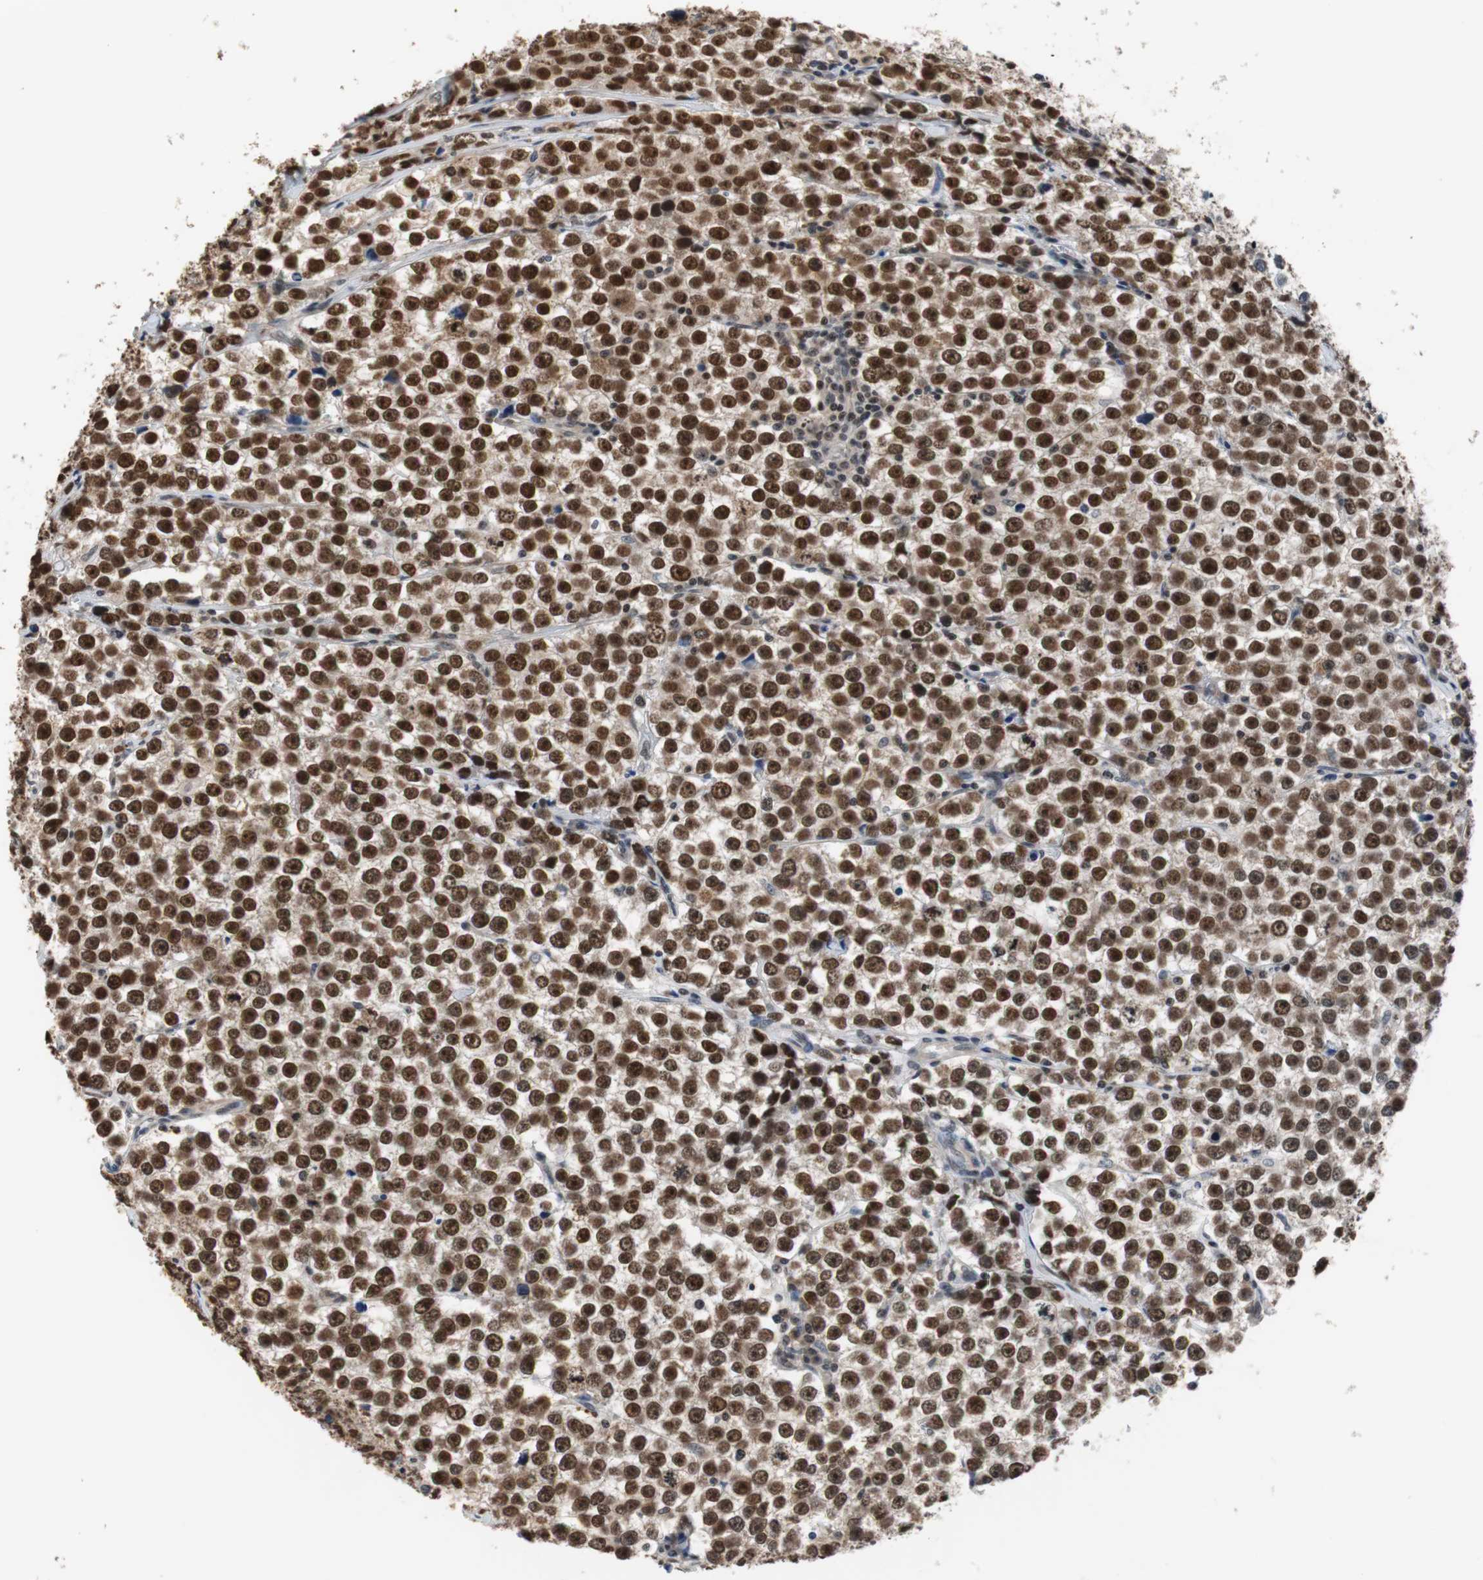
{"staining": {"intensity": "strong", "quantity": ">75%", "location": "nuclear"}, "tissue": "testis cancer", "cell_type": "Tumor cells", "image_type": "cancer", "snomed": [{"axis": "morphology", "description": "Seminoma, NOS"}, {"axis": "morphology", "description": "Carcinoma, Embryonal, NOS"}, {"axis": "topography", "description": "Testis"}], "caption": "Seminoma (testis) stained for a protein exhibits strong nuclear positivity in tumor cells. (DAB IHC, brown staining for protein, blue staining for nuclei).", "gene": "REST", "patient": {"sex": "male", "age": 52}}